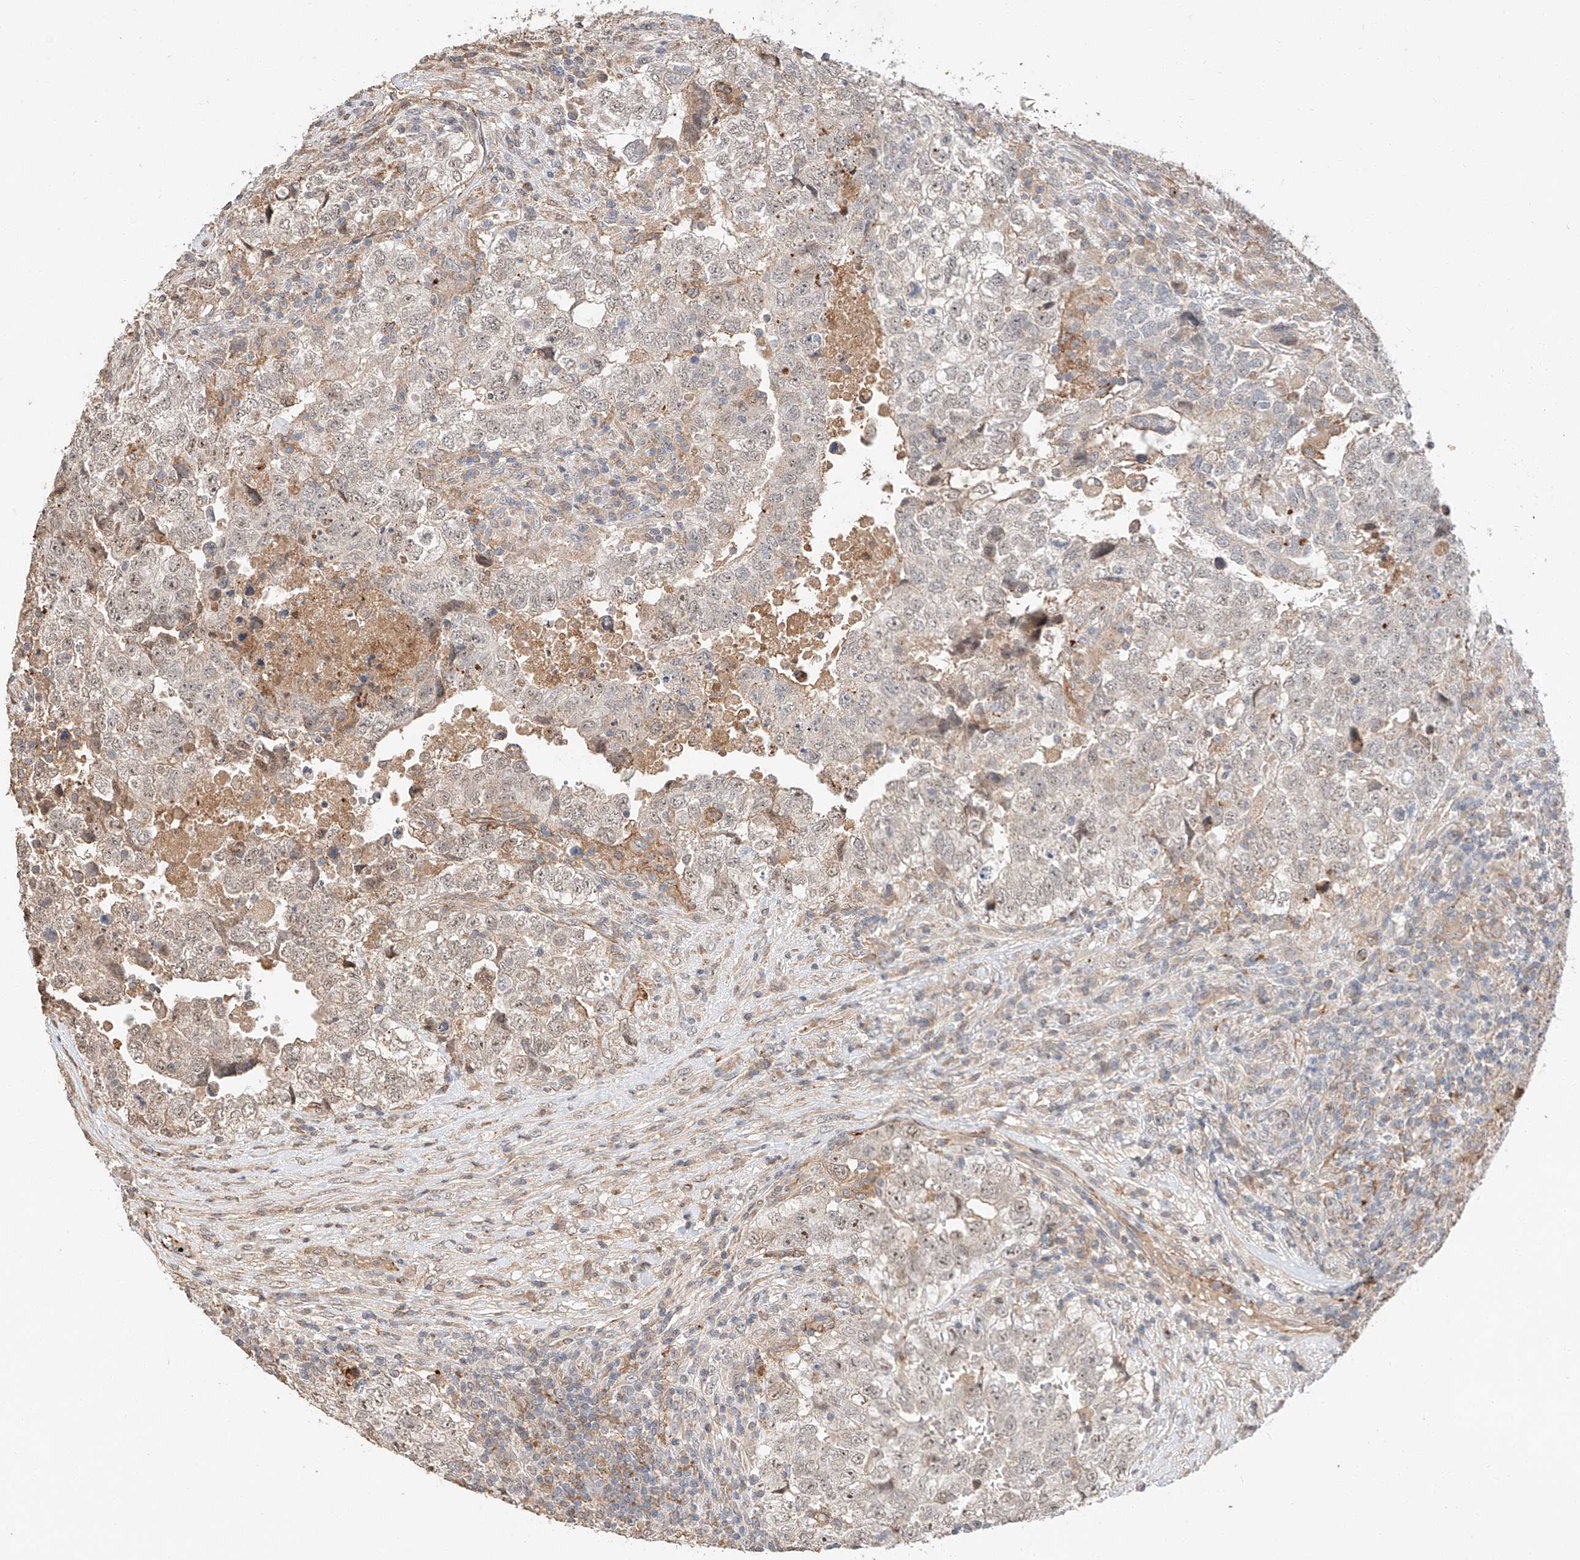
{"staining": {"intensity": "weak", "quantity": "25%-75%", "location": "nuclear"}, "tissue": "testis cancer", "cell_type": "Tumor cells", "image_type": "cancer", "snomed": [{"axis": "morphology", "description": "Carcinoma, Embryonal, NOS"}, {"axis": "topography", "description": "Testis"}], "caption": "Testis cancer (embryonal carcinoma) stained for a protein exhibits weak nuclear positivity in tumor cells. (DAB (3,3'-diaminobenzidine) = brown stain, brightfield microscopy at high magnification).", "gene": "SUSD6", "patient": {"sex": "male", "age": 37}}